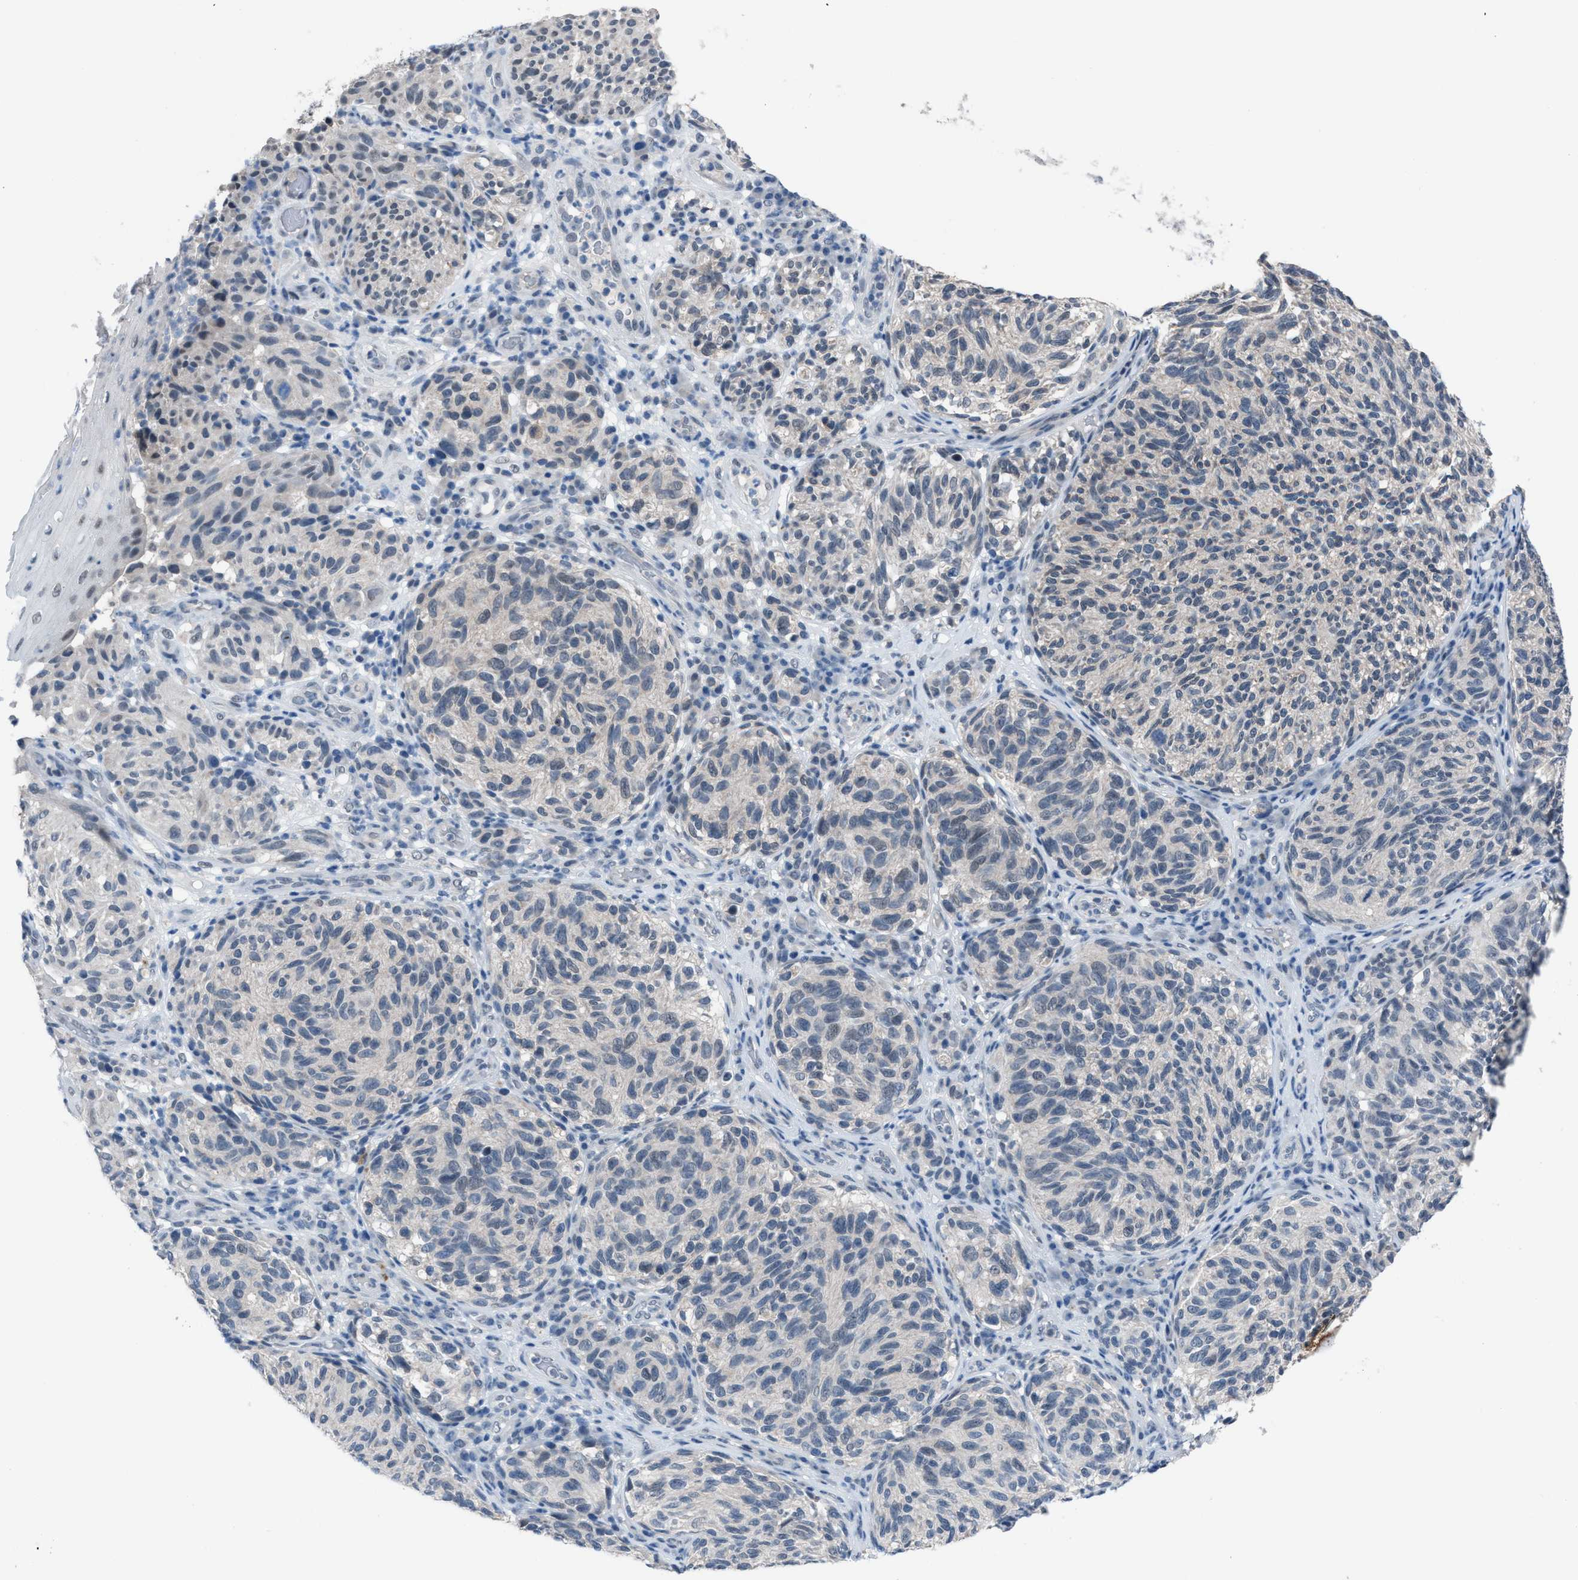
{"staining": {"intensity": "negative", "quantity": "none", "location": "none"}, "tissue": "melanoma", "cell_type": "Tumor cells", "image_type": "cancer", "snomed": [{"axis": "morphology", "description": "Malignant melanoma, NOS"}, {"axis": "topography", "description": "Skin"}], "caption": "The micrograph reveals no staining of tumor cells in melanoma.", "gene": "ANAPC11", "patient": {"sex": "female", "age": 73}}